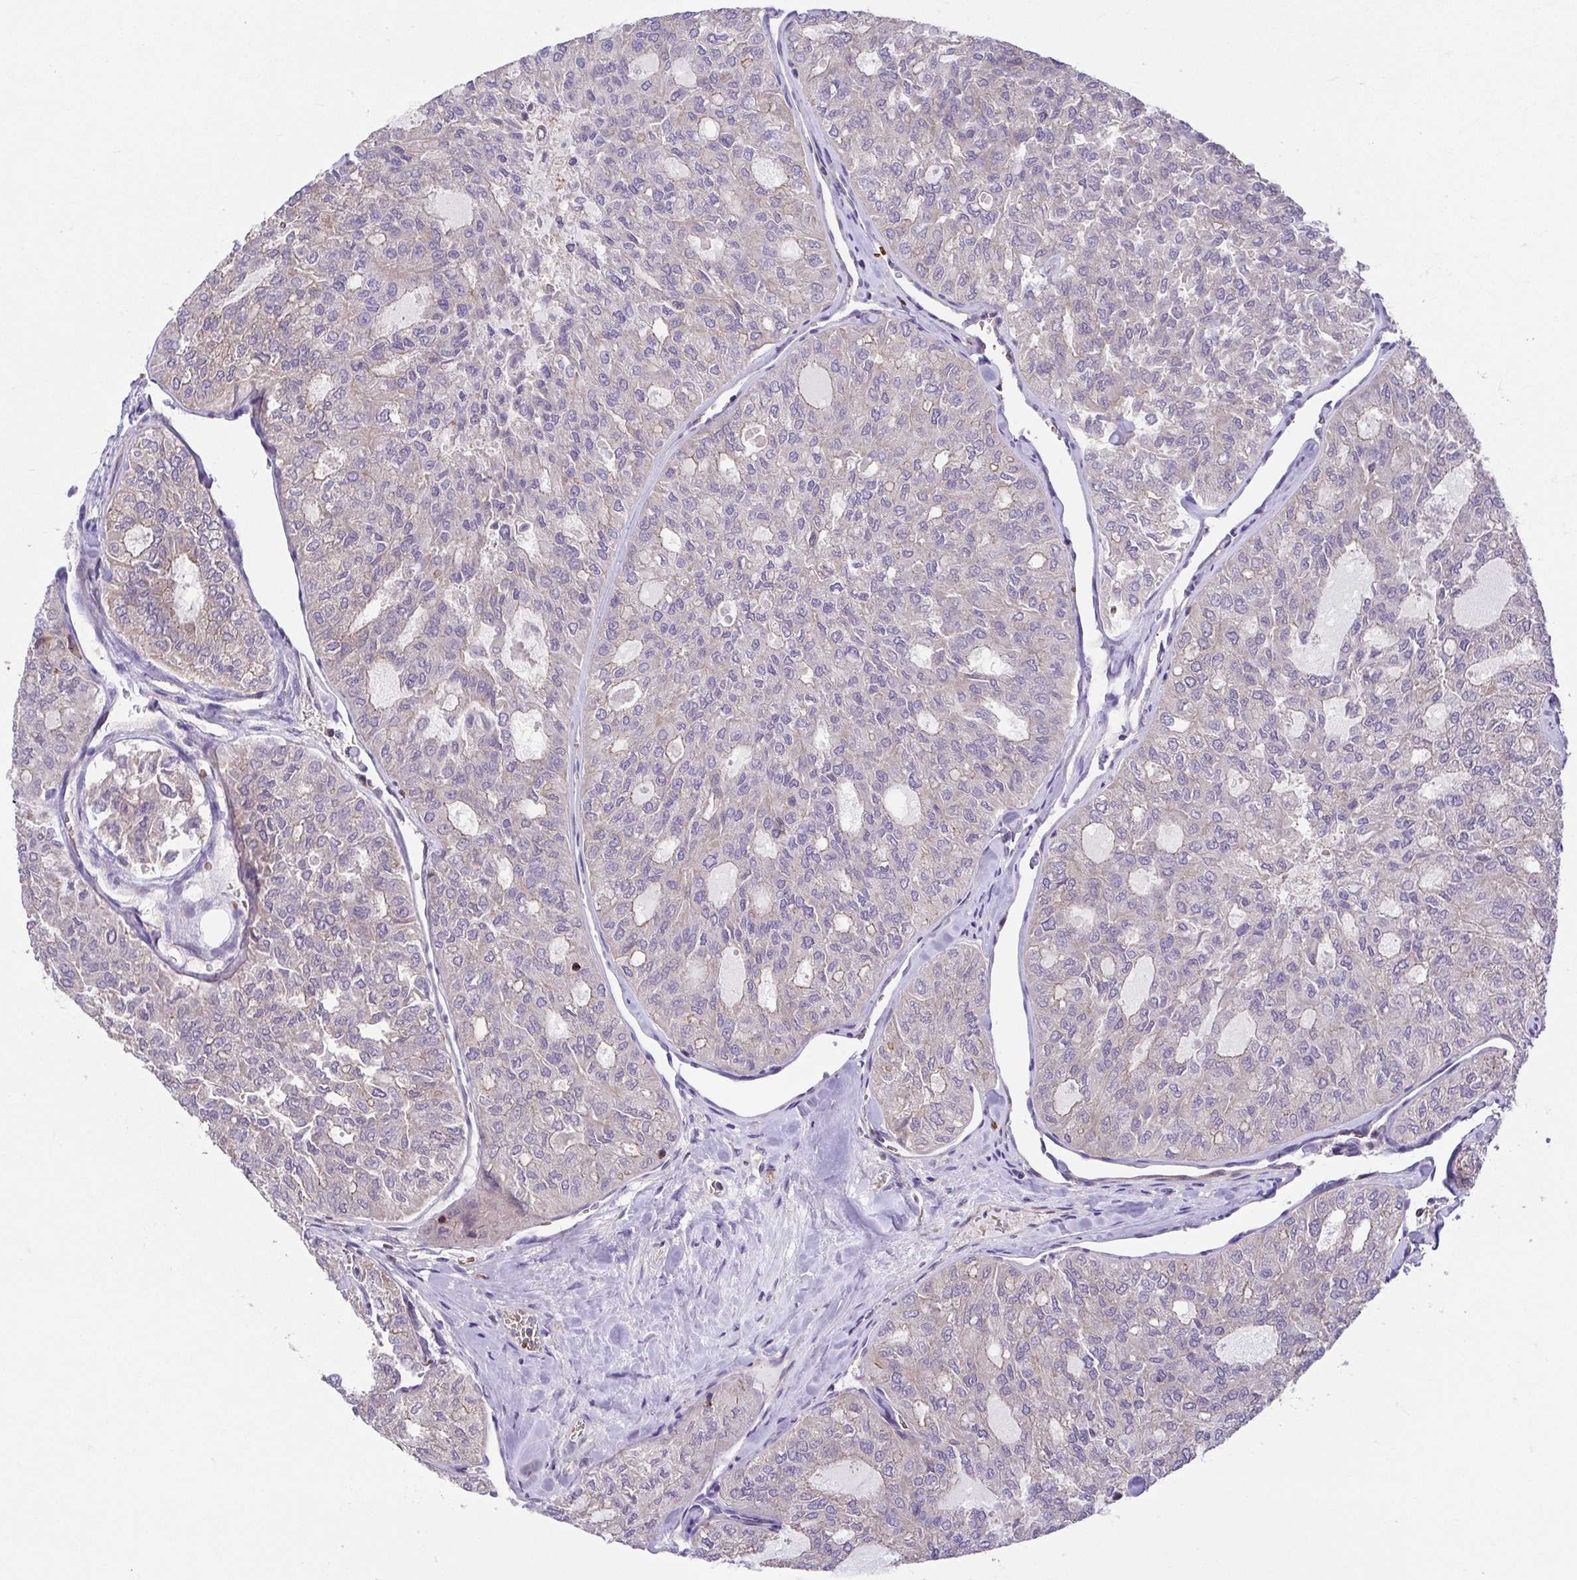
{"staining": {"intensity": "negative", "quantity": "none", "location": "none"}, "tissue": "thyroid cancer", "cell_type": "Tumor cells", "image_type": "cancer", "snomed": [{"axis": "morphology", "description": "Follicular adenoma carcinoma, NOS"}, {"axis": "topography", "description": "Thyroid gland"}], "caption": "This is a photomicrograph of immunohistochemistry (IHC) staining of thyroid follicular adenoma carcinoma, which shows no expression in tumor cells.", "gene": "IDE", "patient": {"sex": "male", "age": 75}}